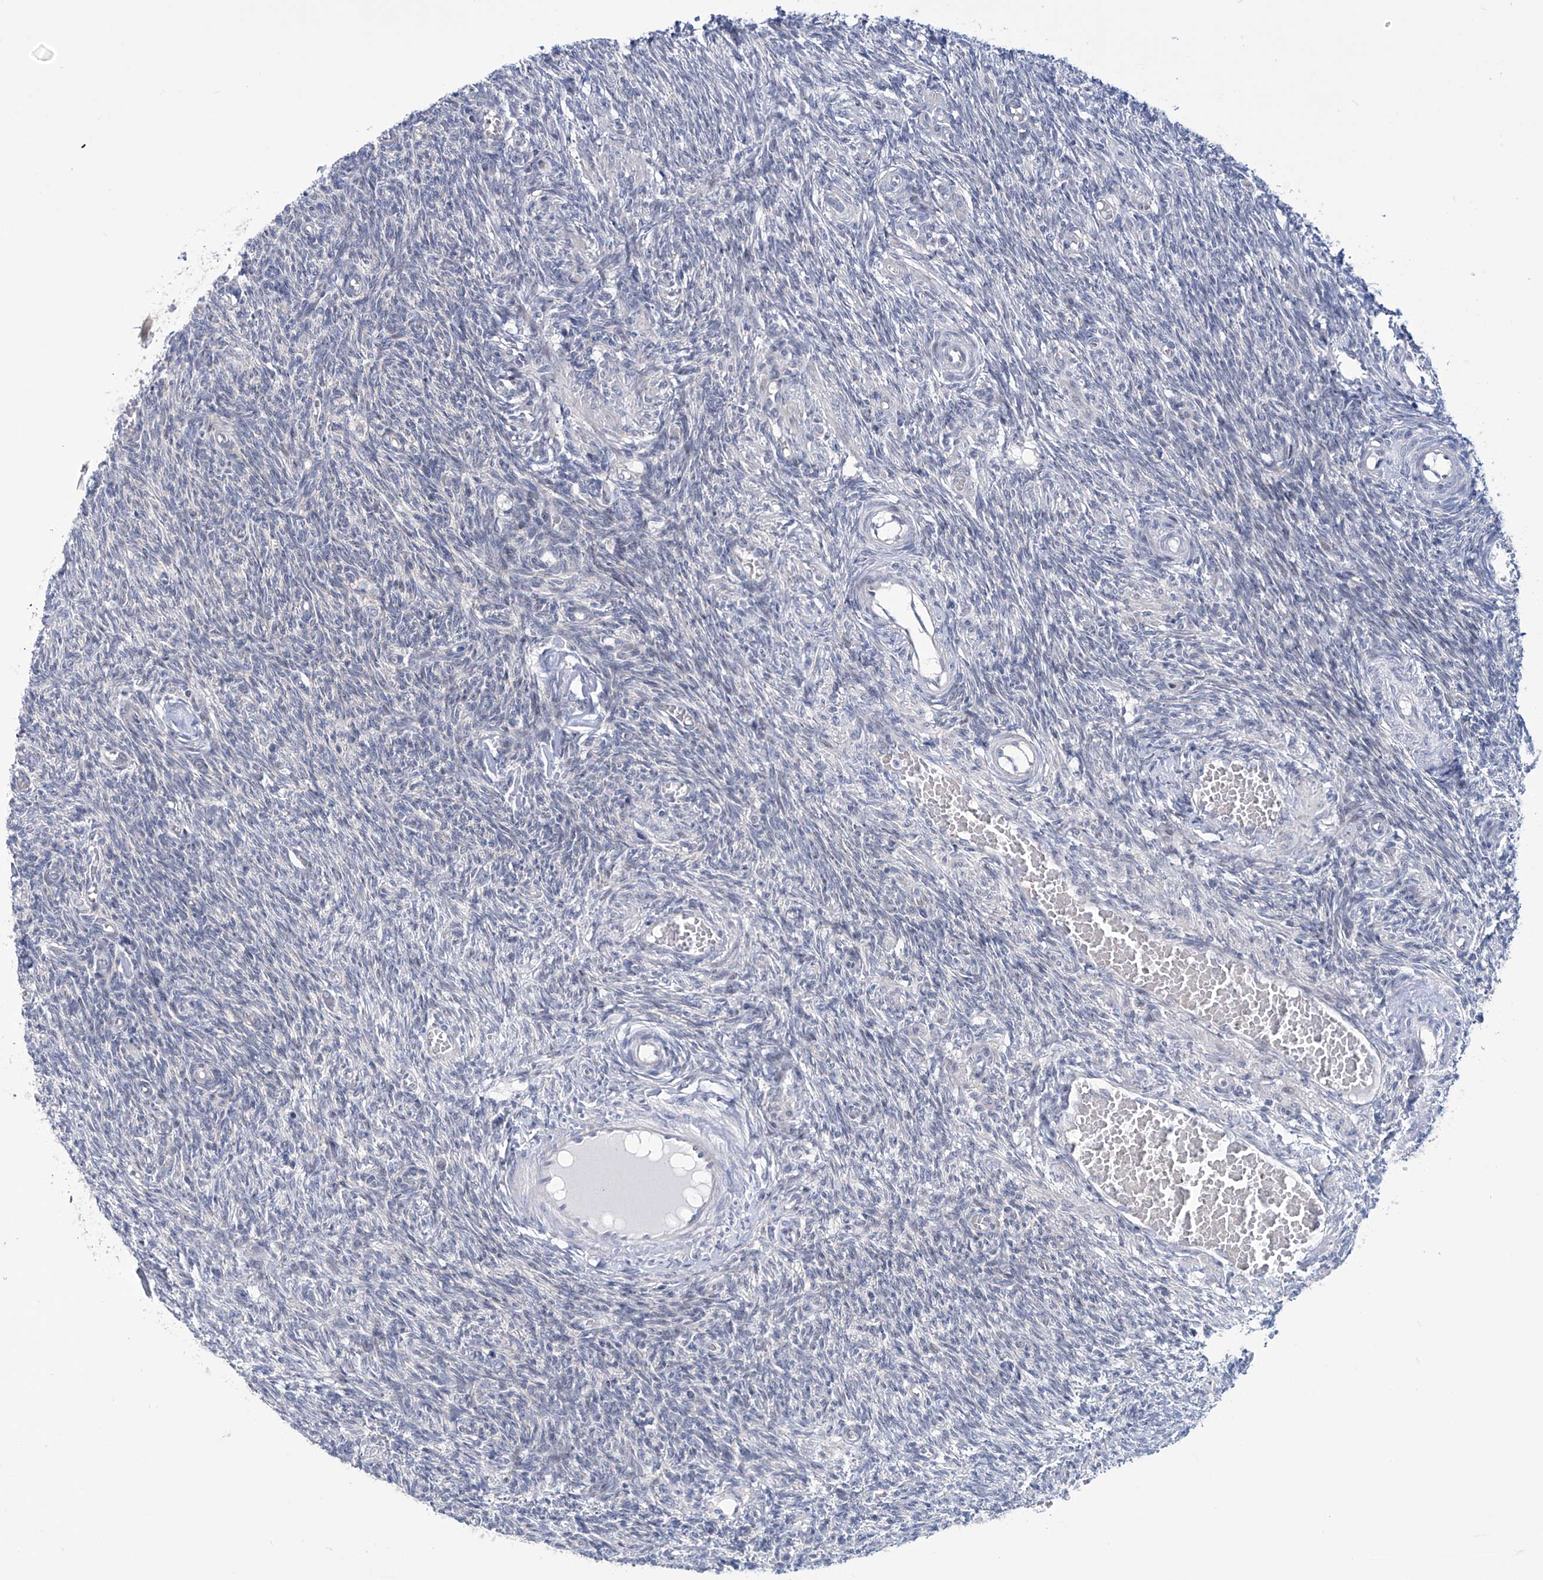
{"staining": {"intensity": "negative", "quantity": "none", "location": "none"}, "tissue": "ovary", "cell_type": "Ovarian stroma cells", "image_type": "normal", "snomed": [{"axis": "morphology", "description": "Normal tissue, NOS"}, {"axis": "topography", "description": "Ovary"}], "caption": "The micrograph exhibits no significant positivity in ovarian stroma cells of ovary.", "gene": "TRIM60", "patient": {"sex": "female", "age": 27}}